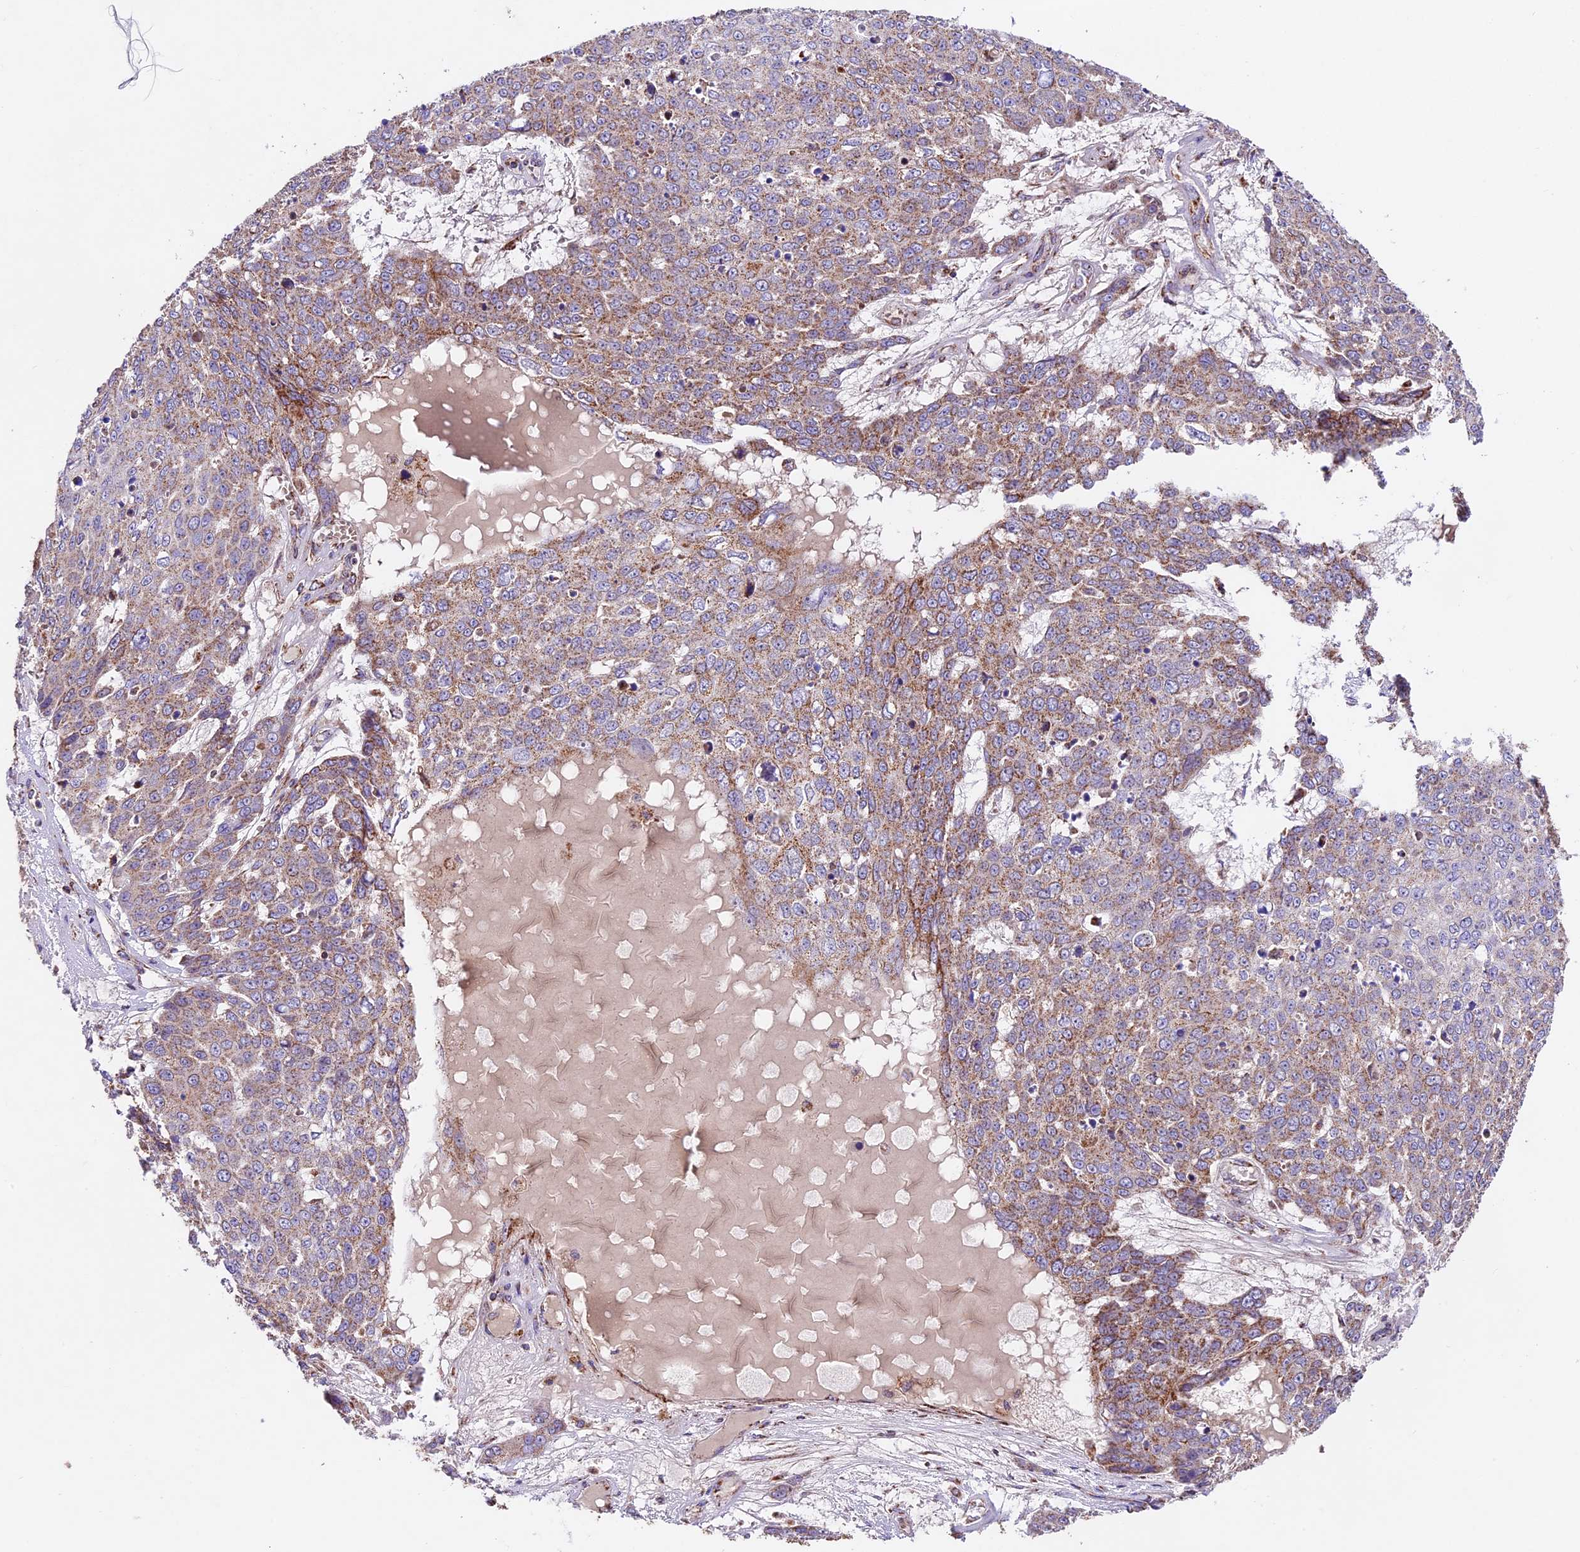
{"staining": {"intensity": "moderate", "quantity": ">75%", "location": "cytoplasmic/membranous"}, "tissue": "skin cancer", "cell_type": "Tumor cells", "image_type": "cancer", "snomed": [{"axis": "morphology", "description": "Normal tissue, NOS"}, {"axis": "morphology", "description": "Squamous cell carcinoma, NOS"}, {"axis": "topography", "description": "Skin"}], "caption": "This micrograph reveals immunohistochemistry (IHC) staining of skin cancer, with medium moderate cytoplasmic/membranous positivity in approximately >75% of tumor cells.", "gene": "NDUFA8", "patient": {"sex": "male", "age": 72}}